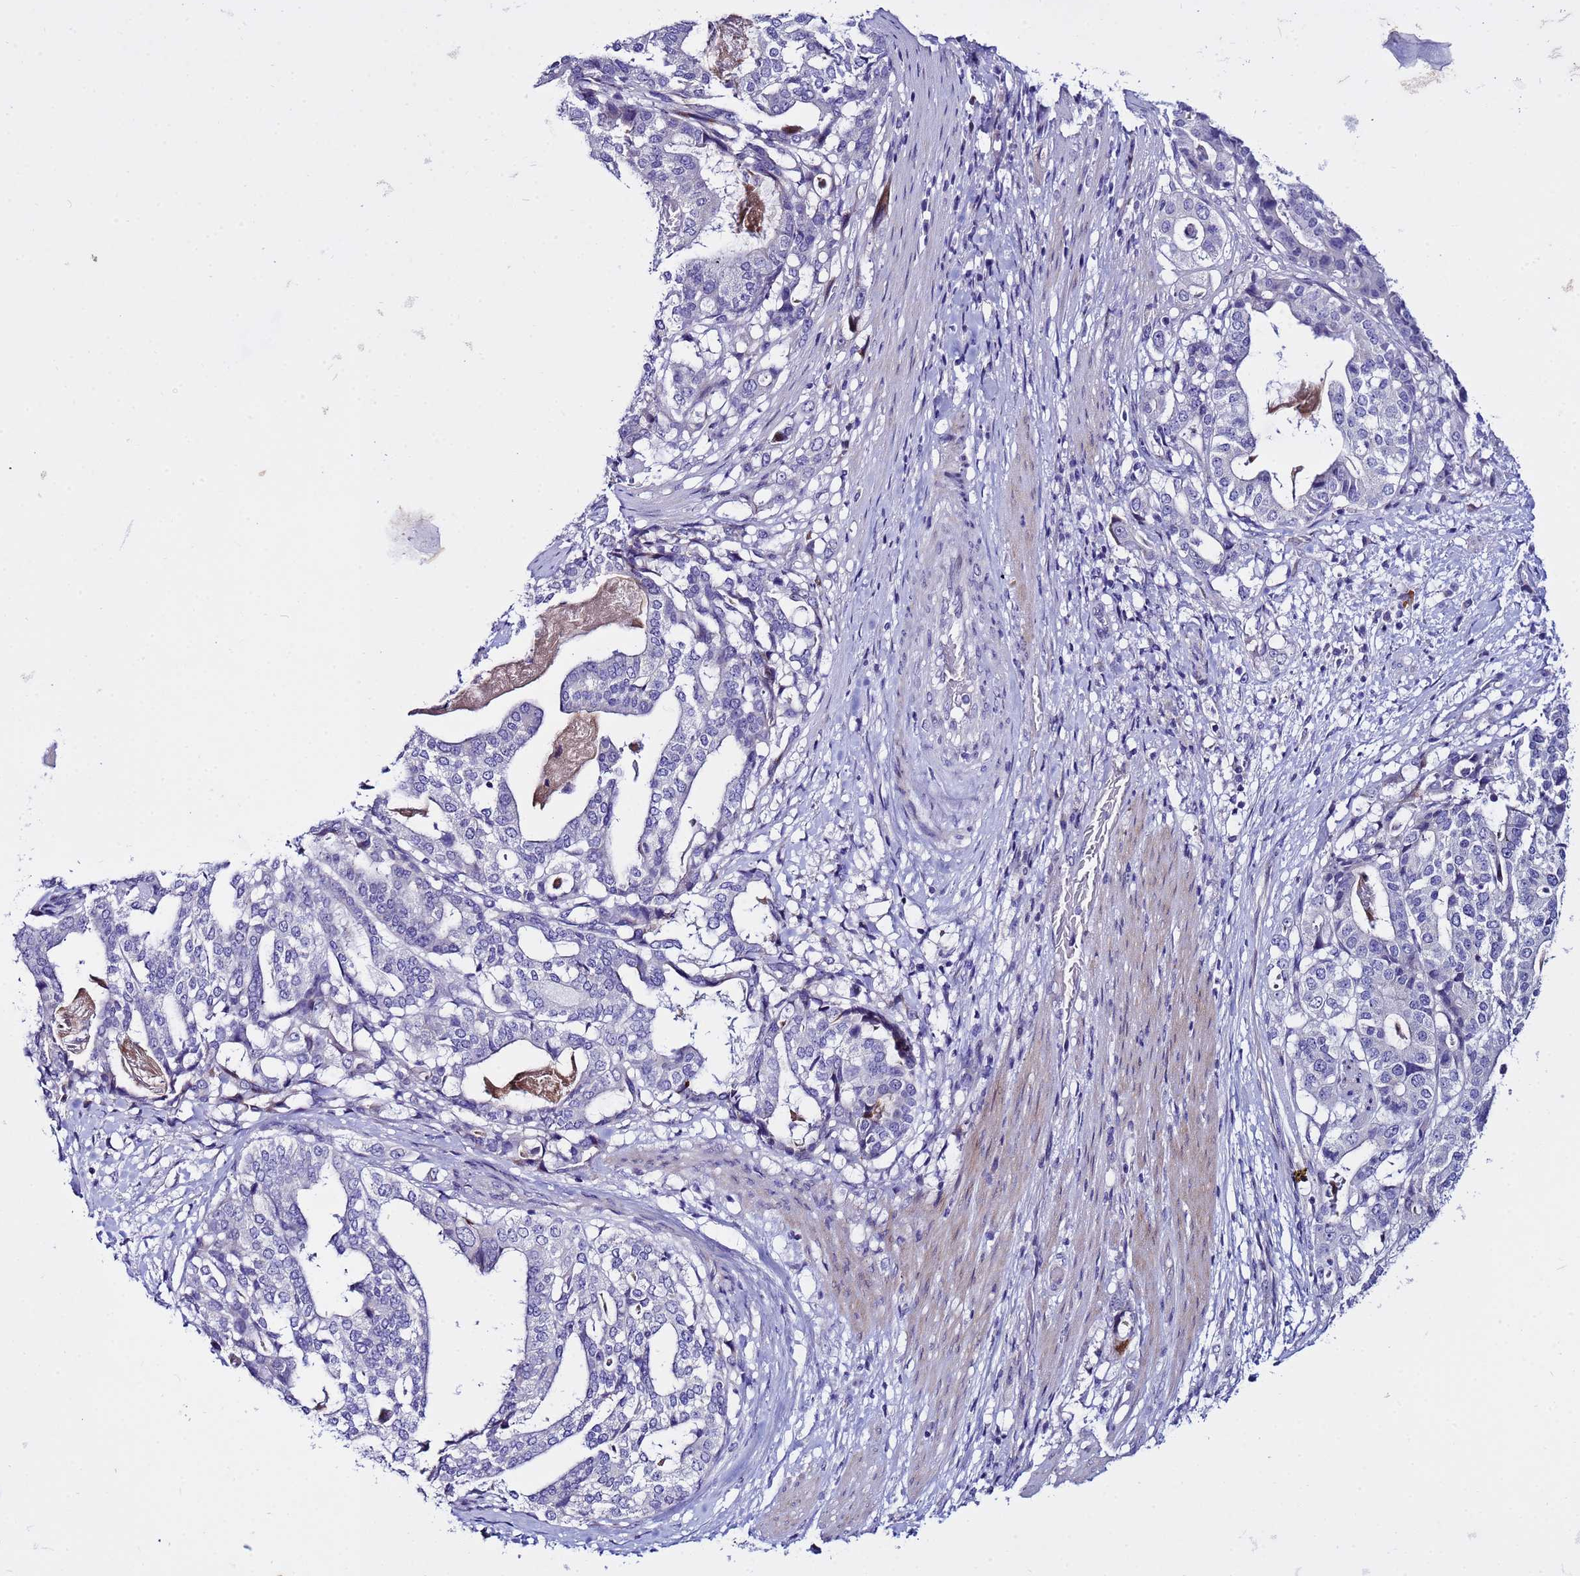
{"staining": {"intensity": "negative", "quantity": "none", "location": "none"}, "tissue": "stomach cancer", "cell_type": "Tumor cells", "image_type": "cancer", "snomed": [{"axis": "morphology", "description": "Adenocarcinoma, NOS"}, {"axis": "topography", "description": "Stomach"}], "caption": "Immunohistochemistry of human stomach cancer (adenocarcinoma) exhibits no positivity in tumor cells.", "gene": "IGSF11", "patient": {"sex": "male", "age": 48}}